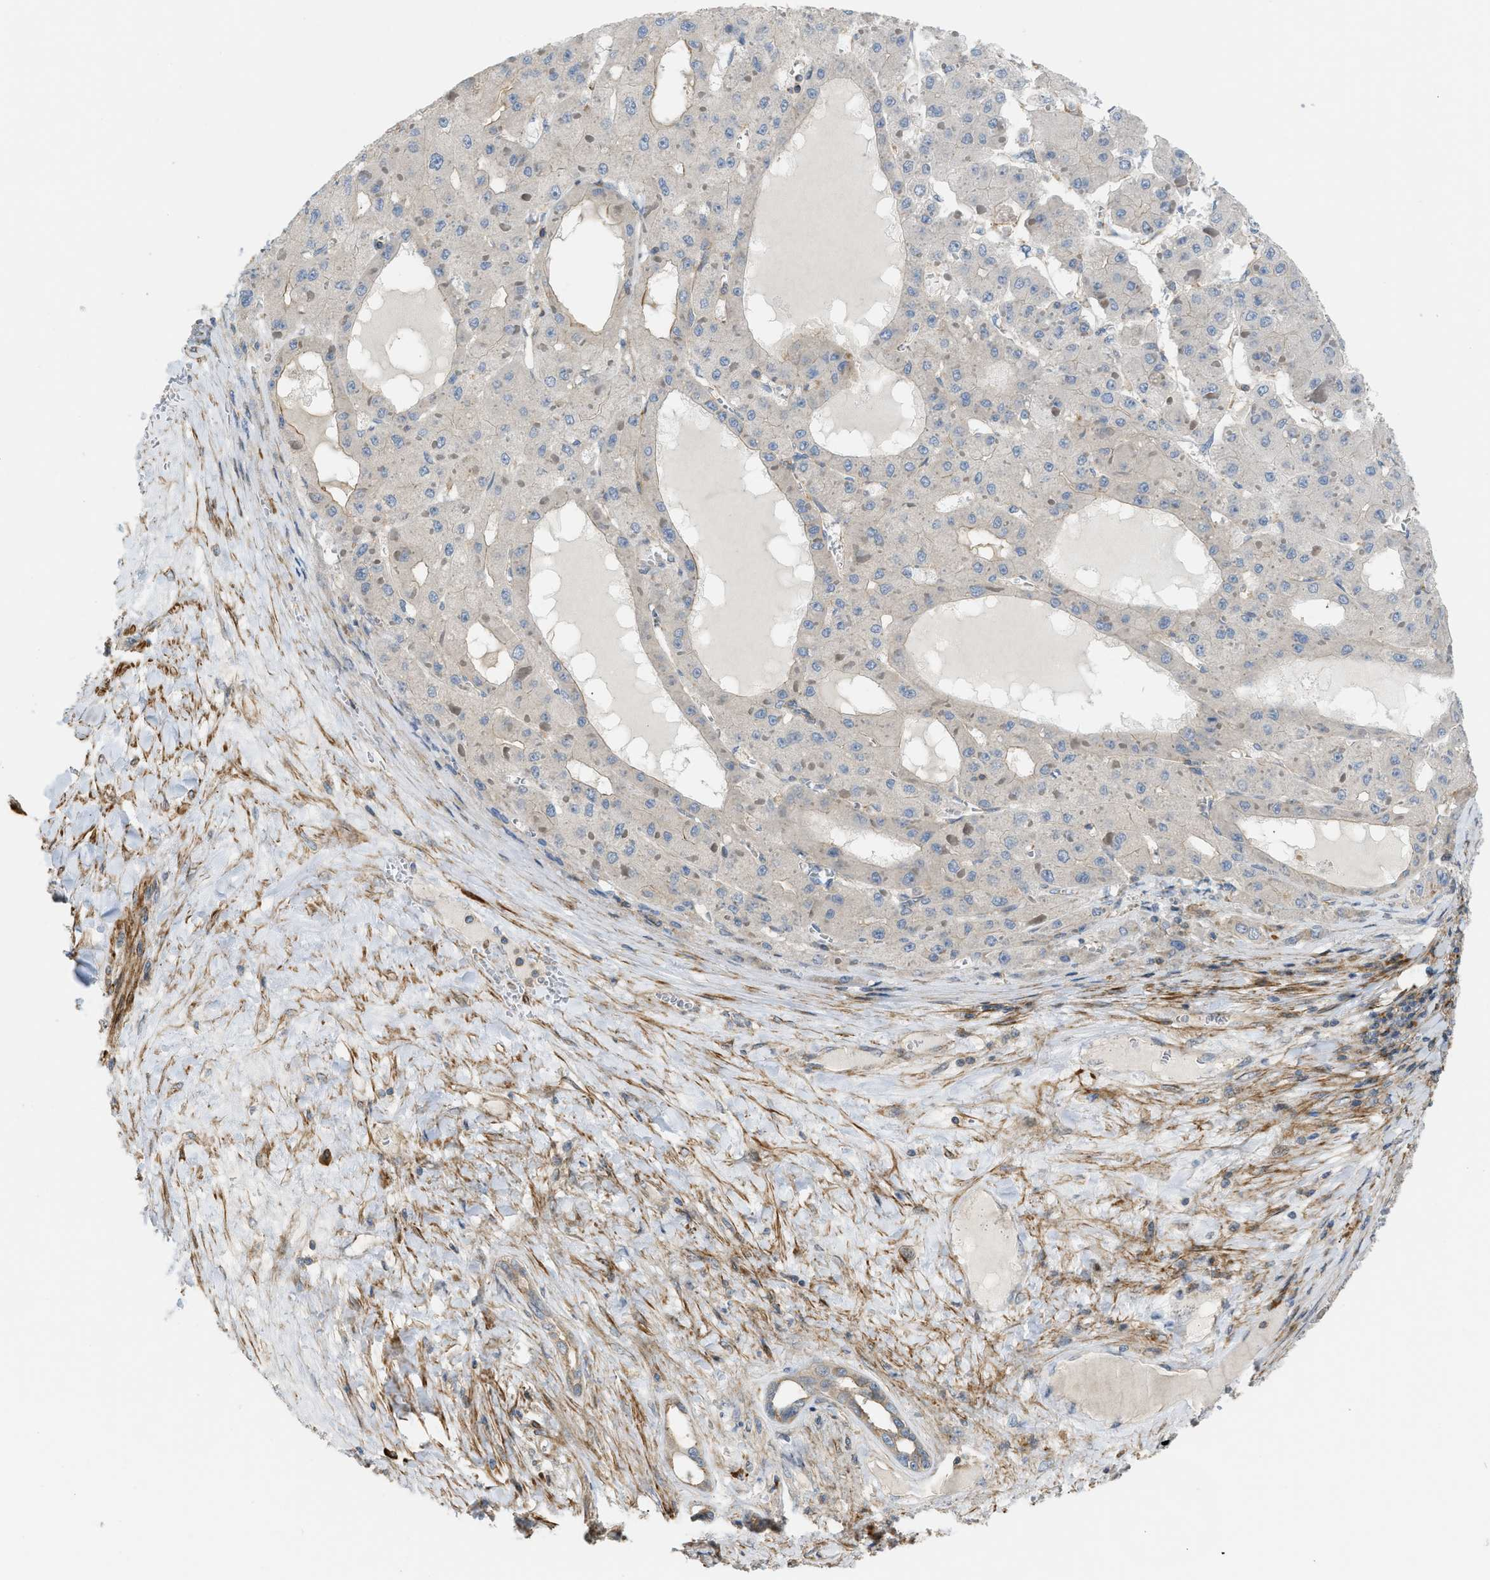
{"staining": {"intensity": "negative", "quantity": "none", "location": "none"}, "tissue": "liver cancer", "cell_type": "Tumor cells", "image_type": "cancer", "snomed": [{"axis": "morphology", "description": "Carcinoma, Hepatocellular, NOS"}, {"axis": "topography", "description": "Liver"}], "caption": "DAB immunohistochemical staining of human liver cancer (hepatocellular carcinoma) reveals no significant staining in tumor cells.", "gene": "BTN3A2", "patient": {"sex": "female", "age": 73}}